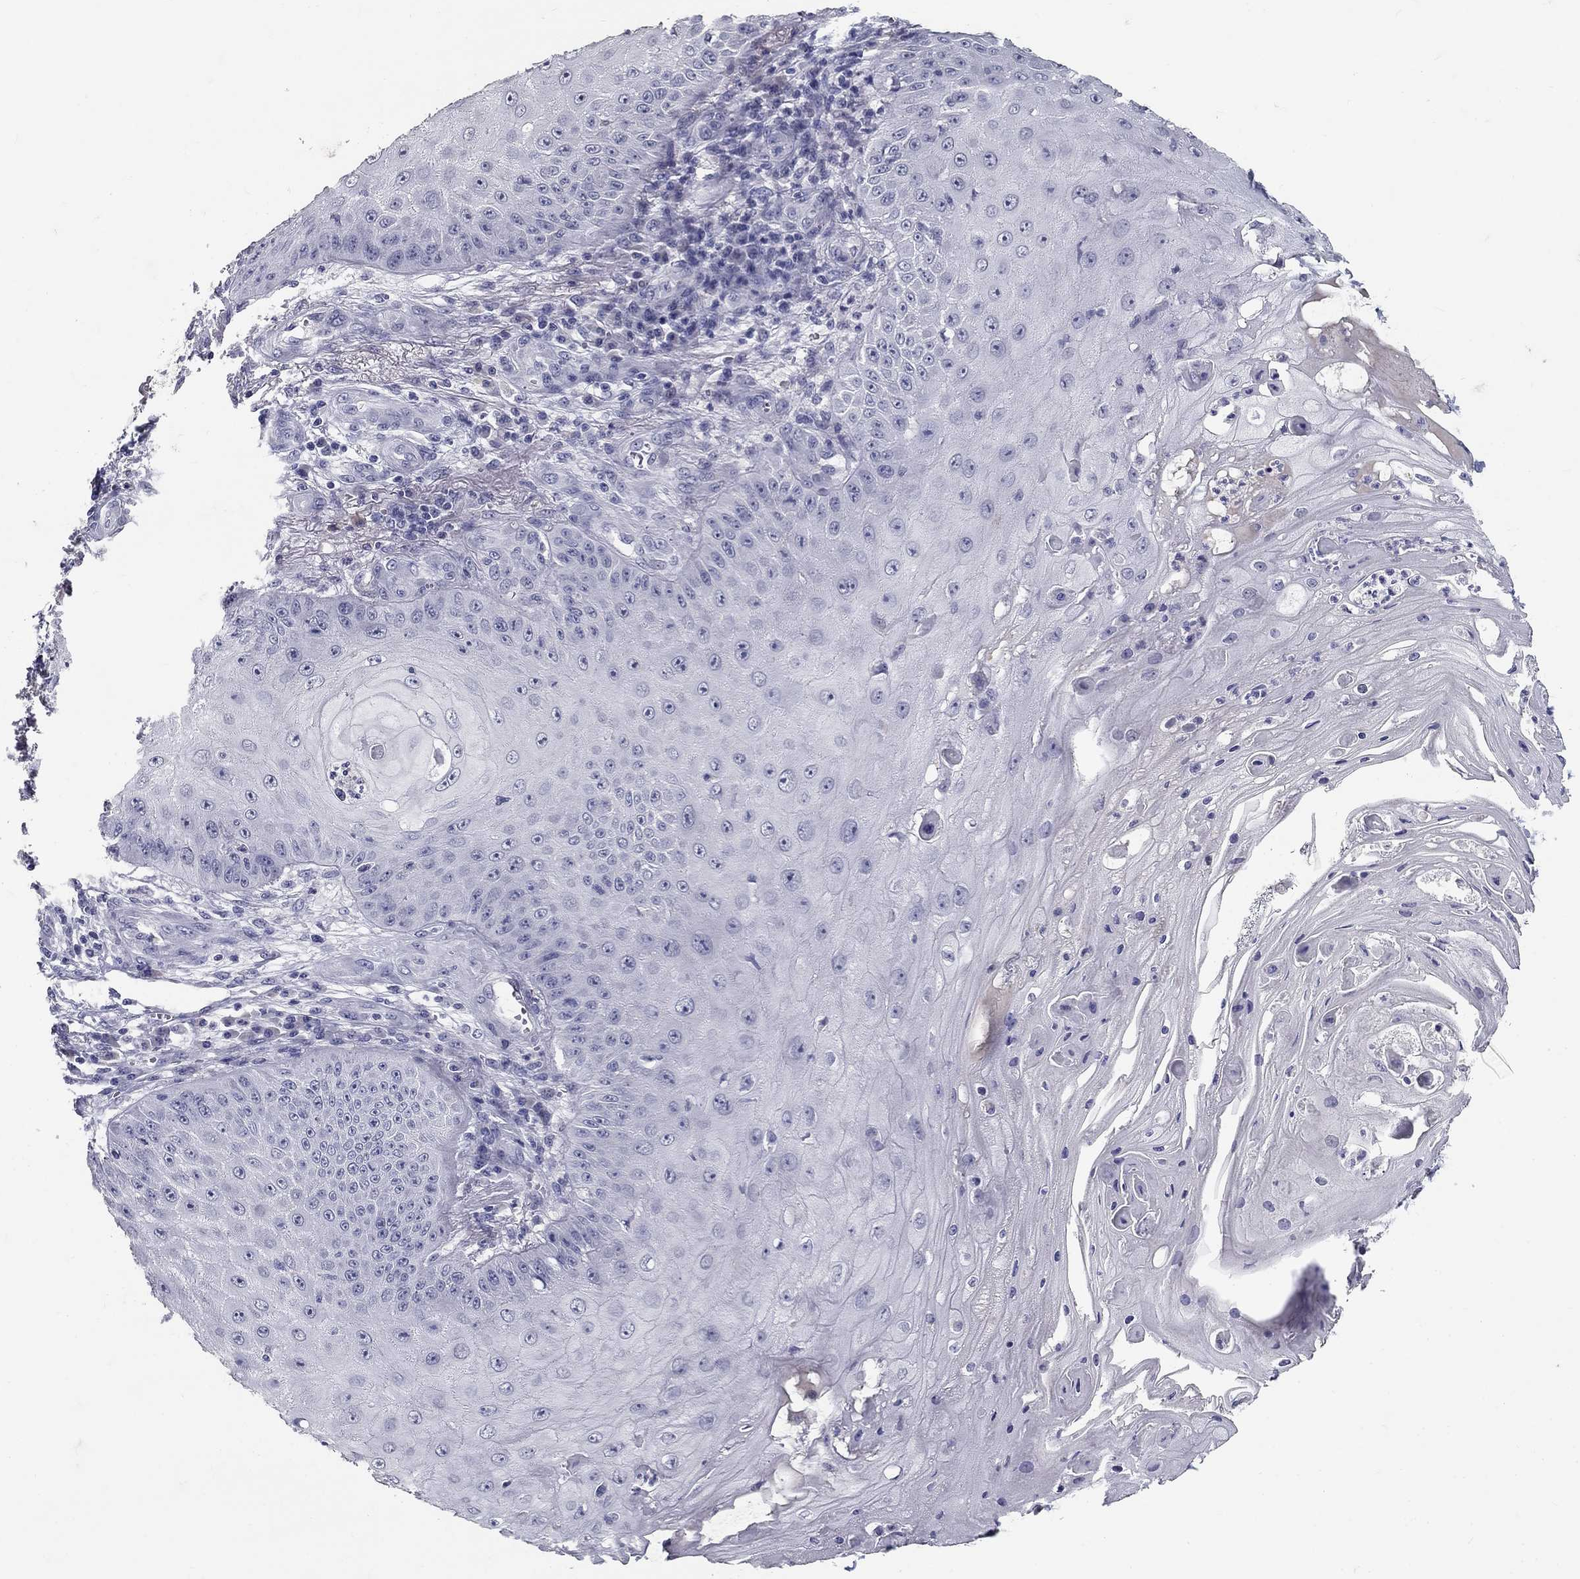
{"staining": {"intensity": "negative", "quantity": "none", "location": "none"}, "tissue": "skin cancer", "cell_type": "Tumor cells", "image_type": "cancer", "snomed": [{"axis": "morphology", "description": "Squamous cell carcinoma, NOS"}, {"axis": "topography", "description": "Skin"}], "caption": "The histopathology image displays no staining of tumor cells in squamous cell carcinoma (skin).", "gene": "POMC", "patient": {"sex": "male", "age": 70}}